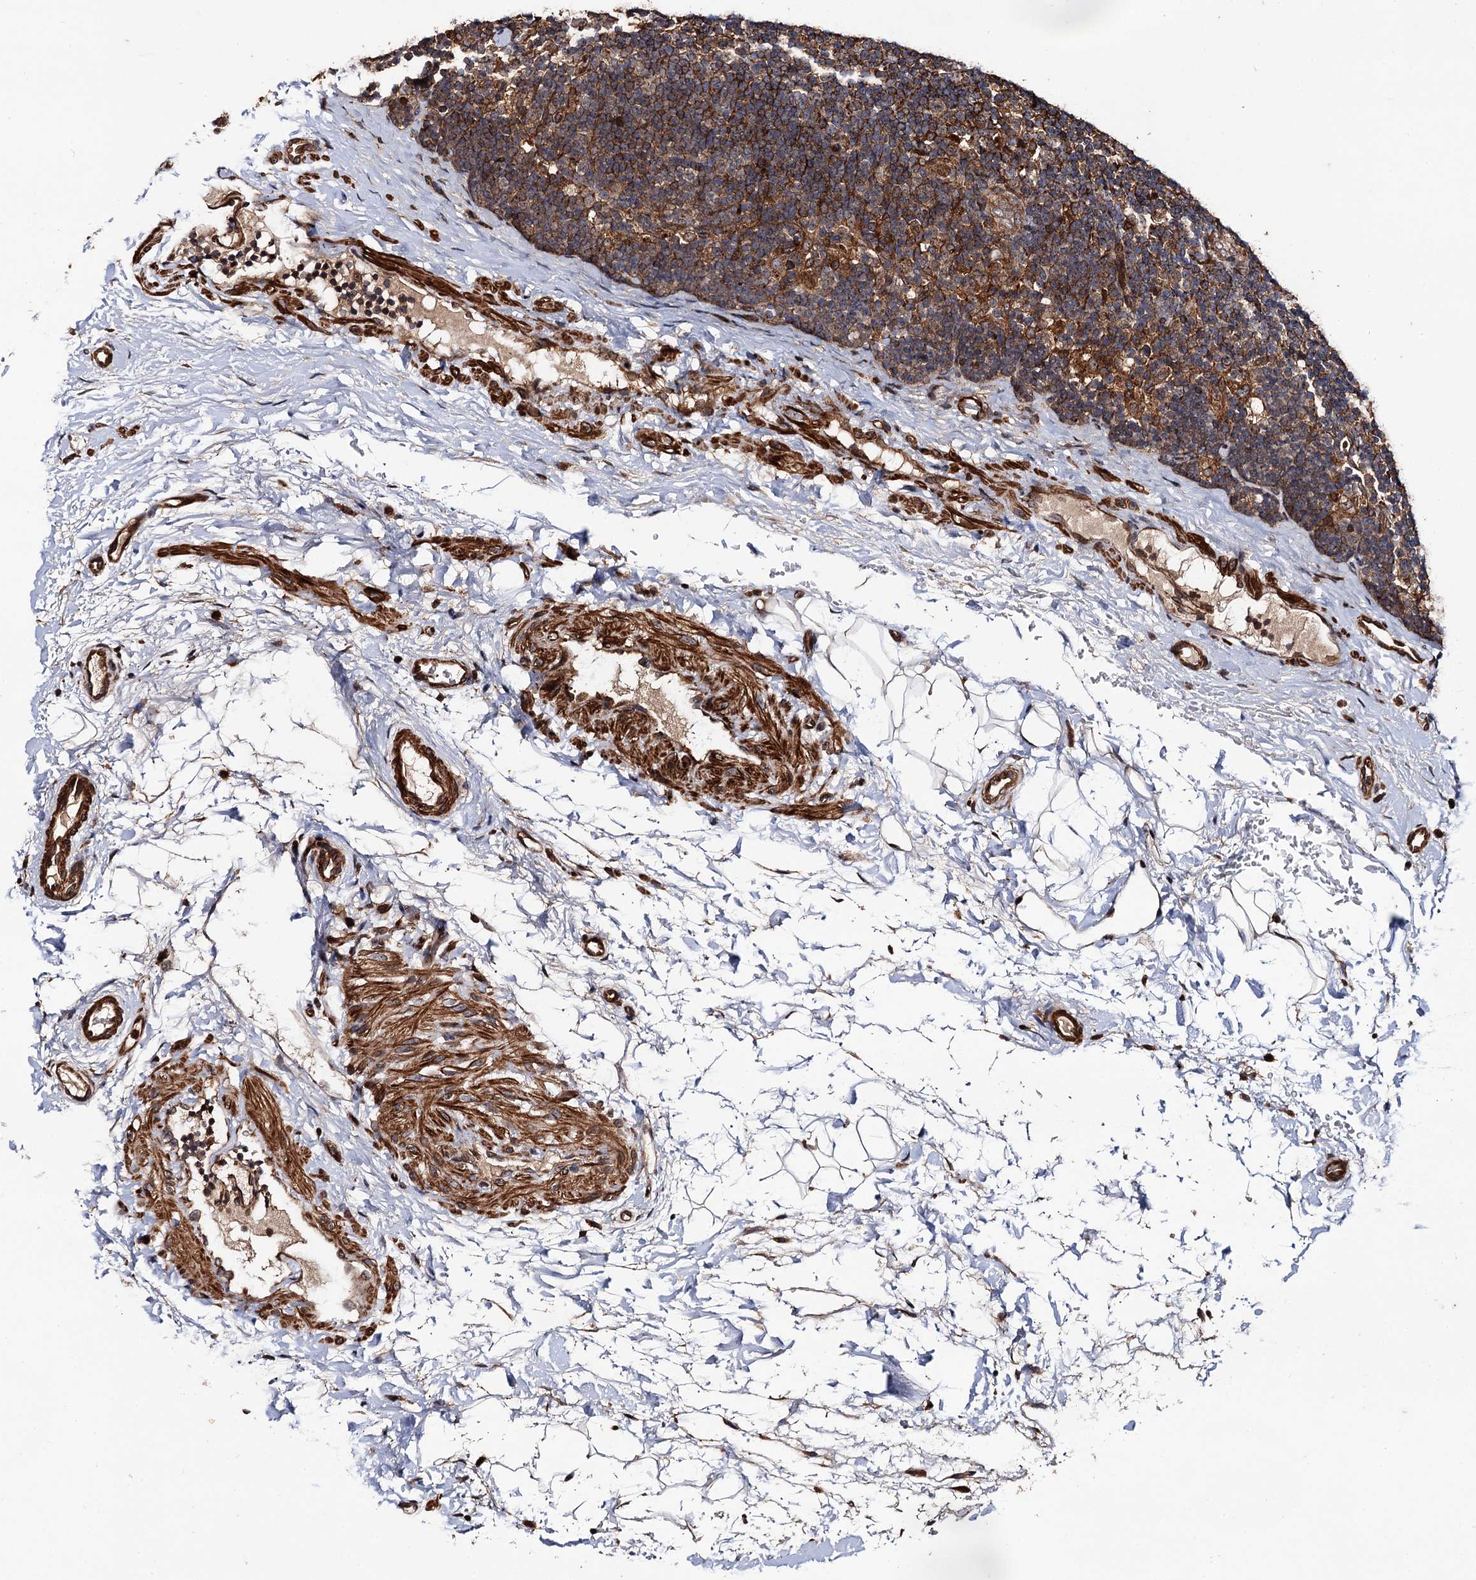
{"staining": {"intensity": "moderate", "quantity": ">75%", "location": "cytoplasmic/membranous"}, "tissue": "lymph node", "cell_type": "Germinal center cells", "image_type": "normal", "snomed": [{"axis": "morphology", "description": "Normal tissue, NOS"}, {"axis": "topography", "description": "Lymph node"}], "caption": "Germinal center cells display medium levels of moderate cytoplasmic/membranous expression in approximately >75% of cells in normal human lymph node.", "gene": "BORA", "patient": {"sex": "female", "age": 22}}